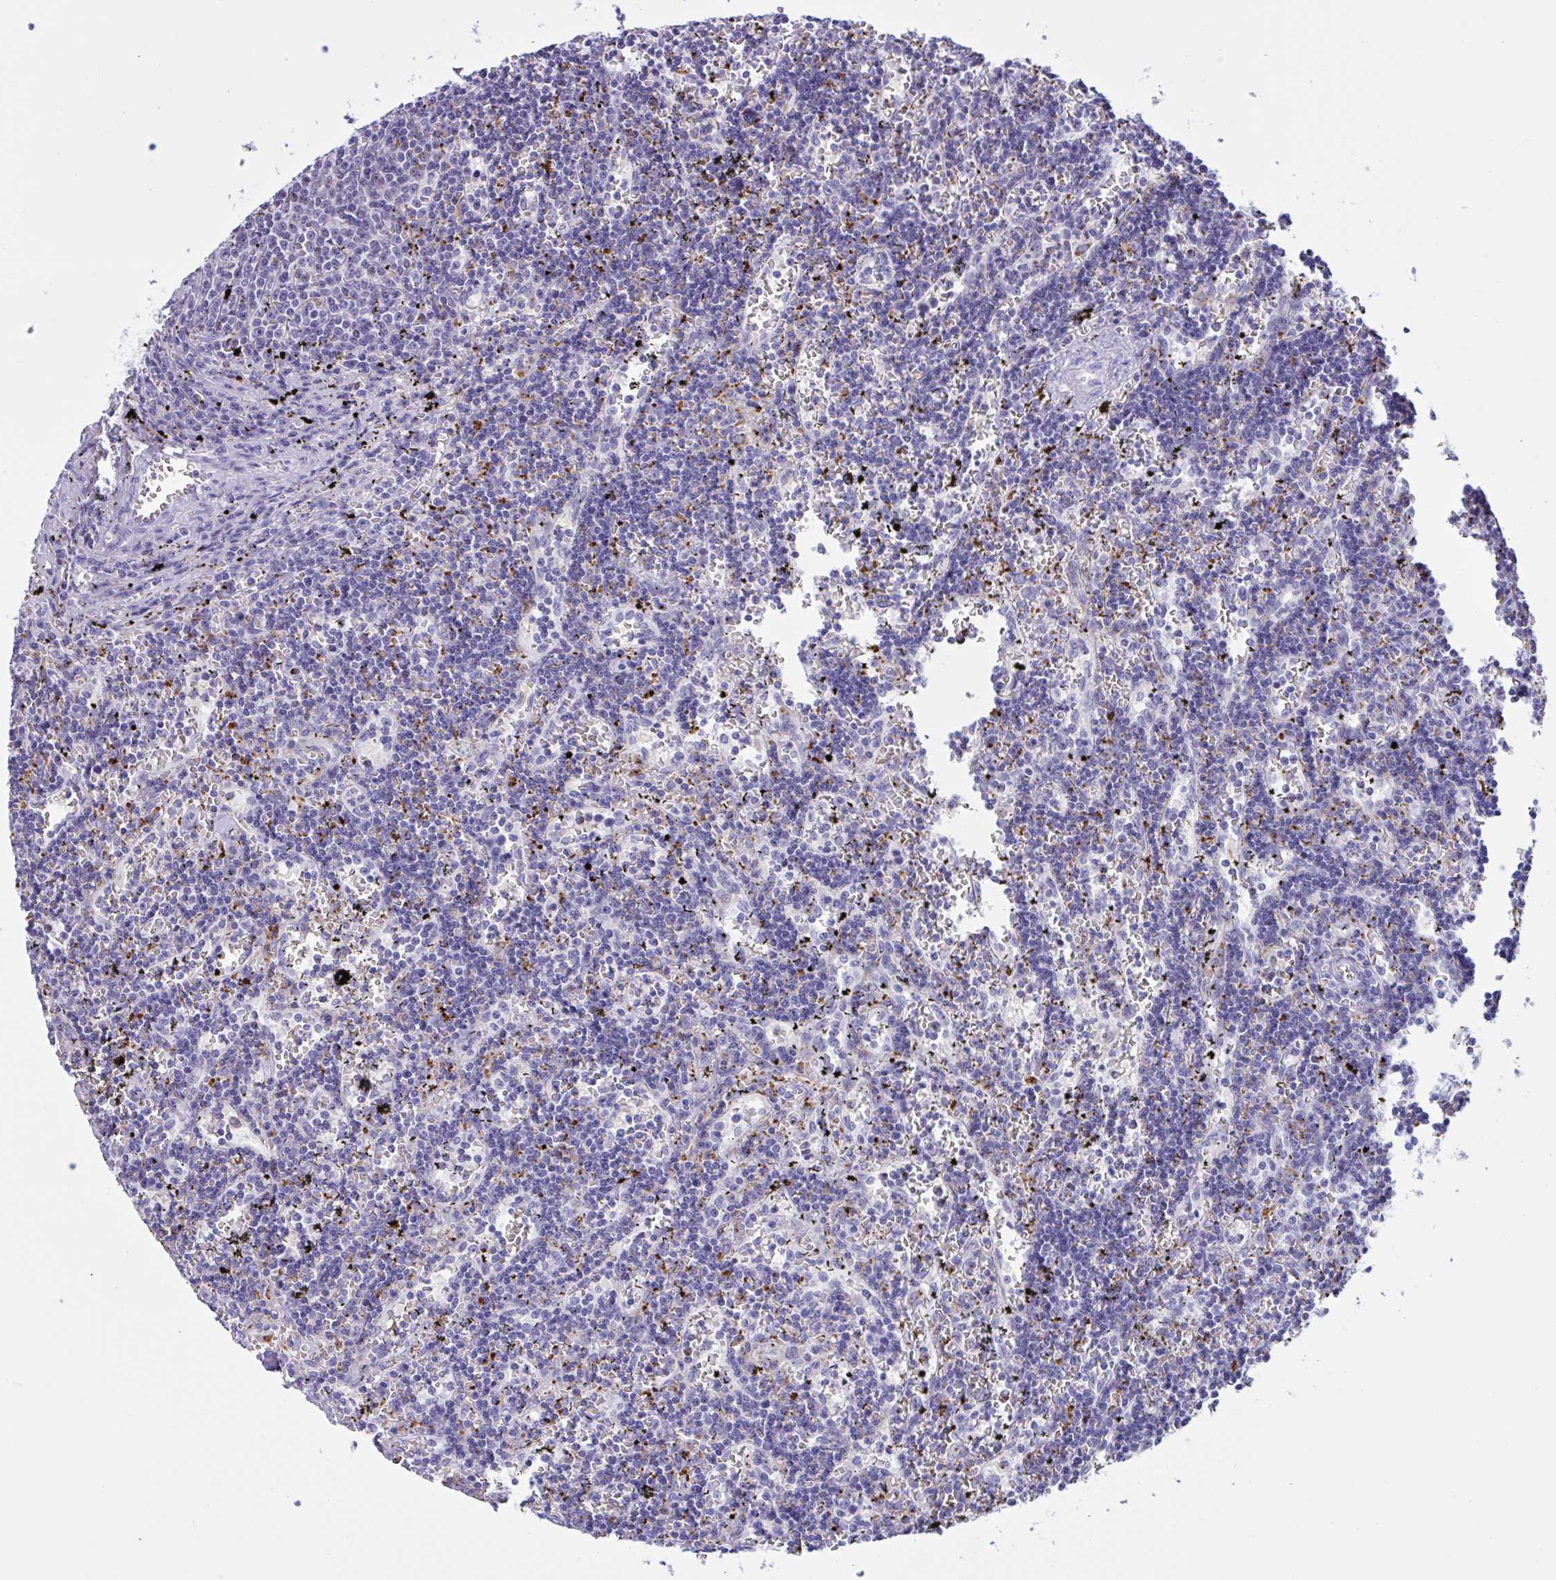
{"staining": {"intensity": "negative", "quantity": "none", "location": "none"}, "tissue": "lymphoma", "cell_type": "Tumor cells", "image_type": "cancer", "snomed": [{"axis": "morphology", "description": "Malignant lymphoma, non-Hodgkin's type, Low grade"}, {"axis": "topography", "description": "Spleen"}], "caption": "Histopathology image shows no significant protein staining in tumor cells of low-grade malignant lymphoma, non-Hodgkin's type.", "gene": "XCL1", "patient": {"sex": "male", "age": 60}}